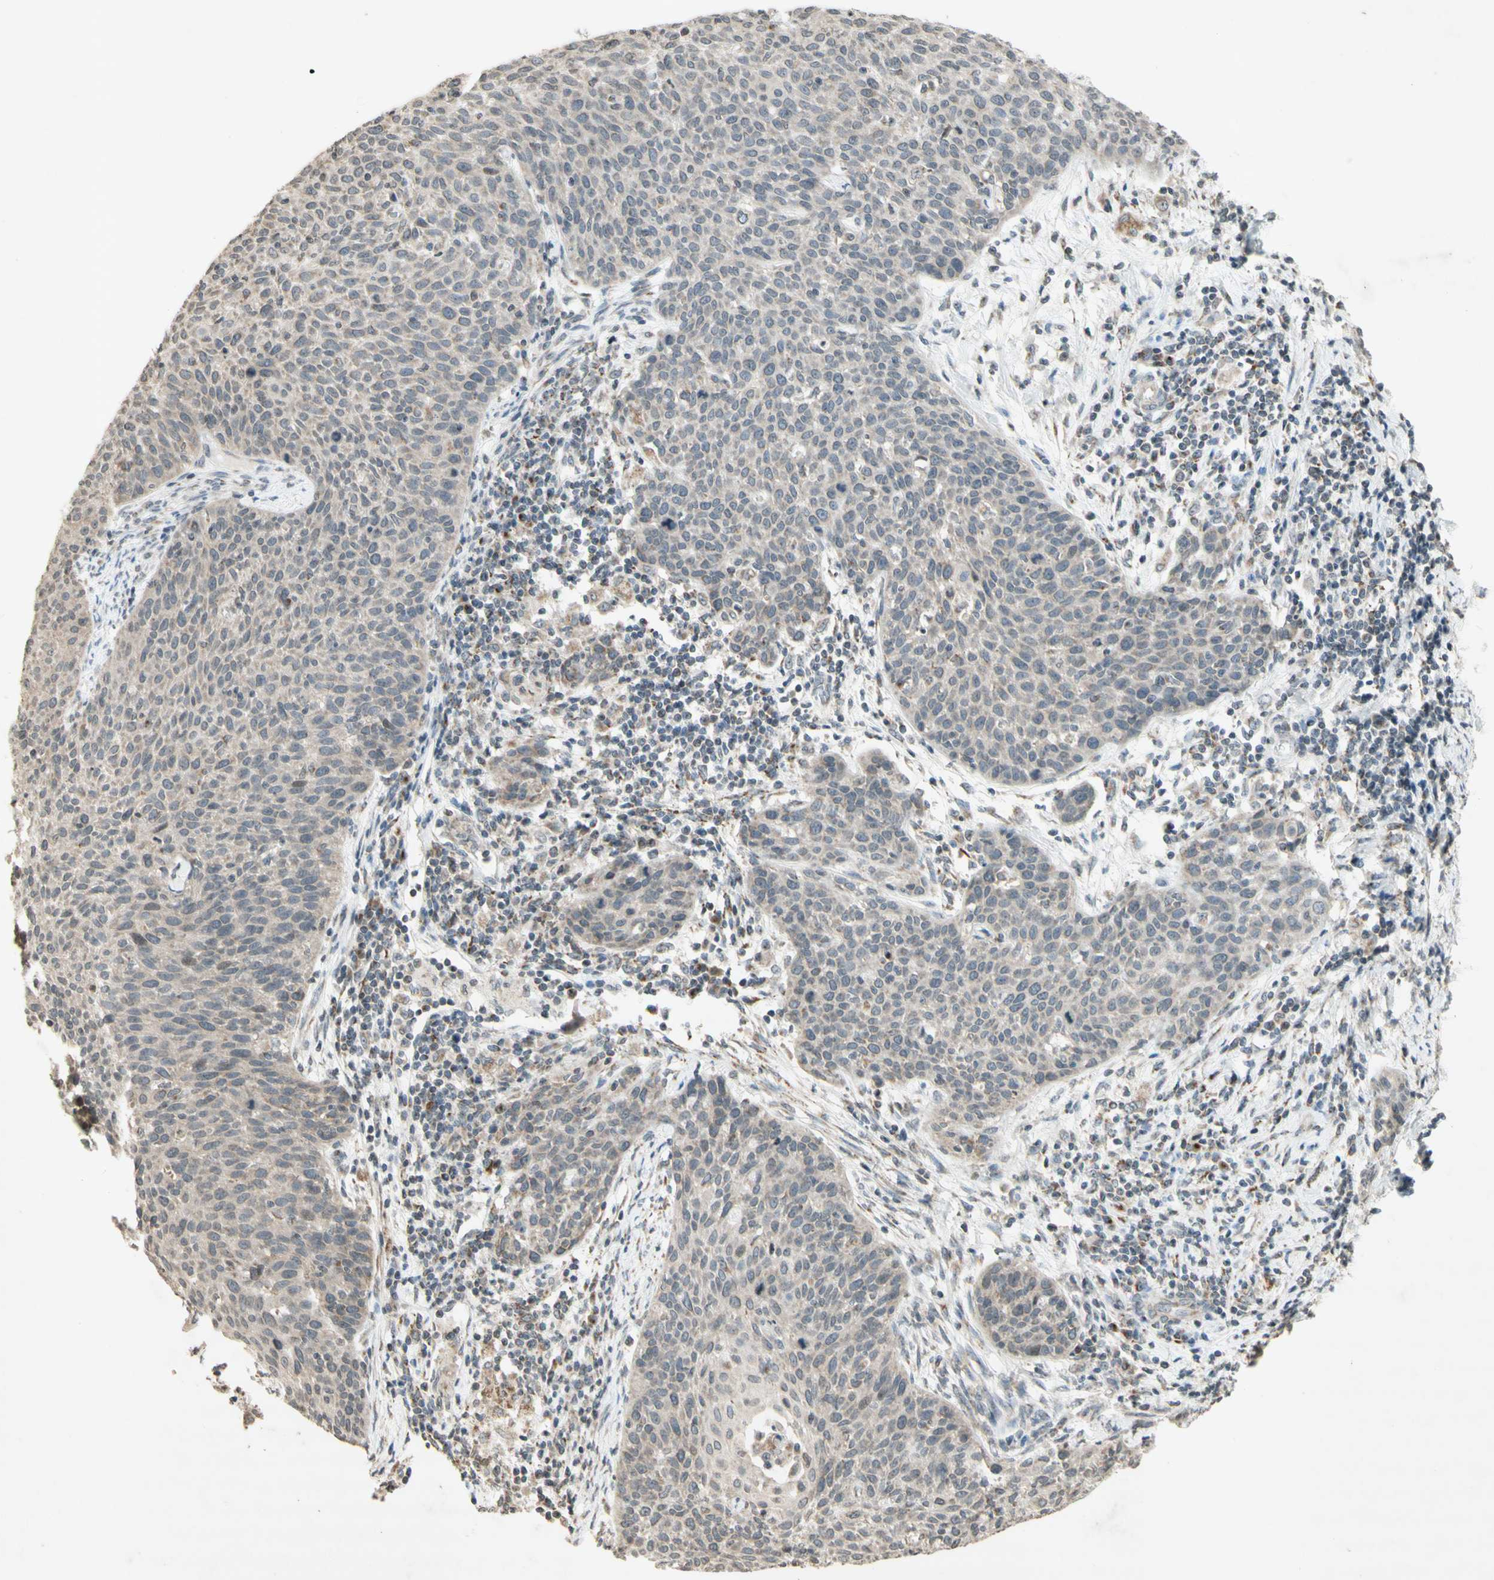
{"staining": {"intensity": "weak", "quantity": "<25%", "location": "cytoplasmic/membranous"}, "tissue": "cervical cancer", "cell_type": "Tumor cells", "image_type": "cancer", "snomed": [{"axis": "morphology", "description": "Squamous cell carcinoma, NOS"}, {"axis": "topography", "description": "Cervix"}], "caption": "Cervical squamous cell carcinoma stained for a protein using IHC exhibits no staining tumor cells.", "gene": "CCNI", "patient": {"sex": "female", "age": 38}}